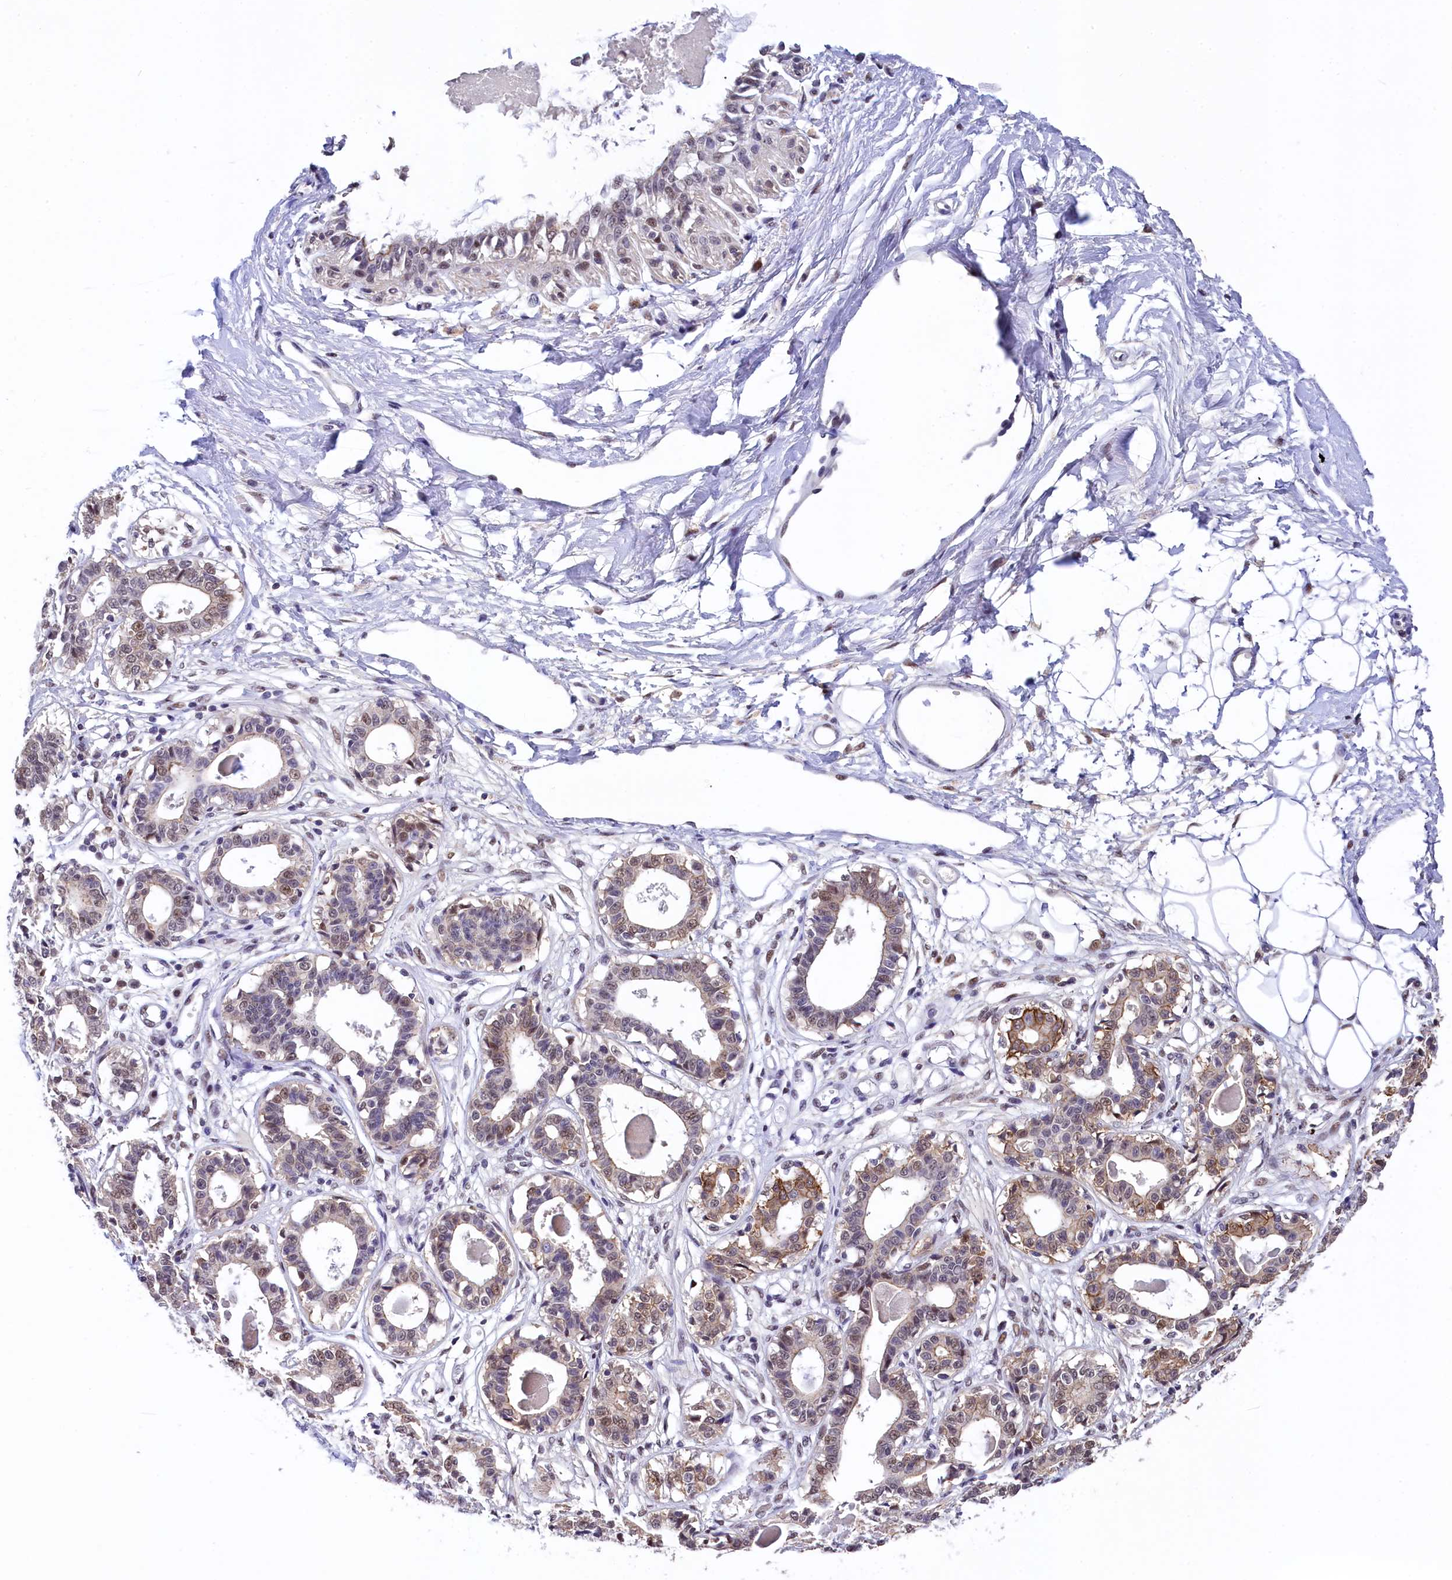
{"staining": {"intensity": "negative", "quantity": "none", "location": "none"}, "tissue": "breast", "cell_type": "Adipocytes", "image_type": "normal", "snomed": [{"axis": "morphology", "description": "Normal tissue, NOS"}, {"axis": "topography", "description": "Breast"}], "caption": "Protein analysis of benign breast shows no significant positivity in adipocytes. The staining was performed using DAB (3,3'-diaminobenzidine) to visualize the protein expression in brown, while the nuclei were stained in blue with hematoxylin (Magnification: 20x).", "gene": "HECTD4", "patient": {"sex": "female", "age": 45}}